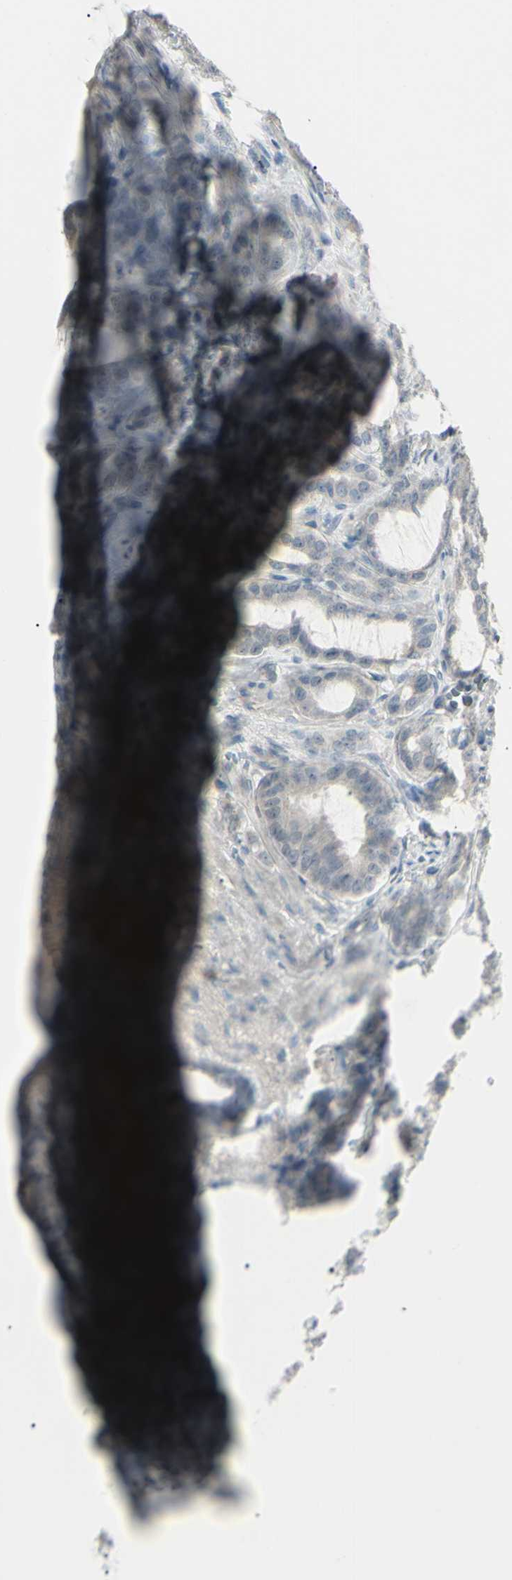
{"staining": {"intensity": "negative", "quantity": "none", "location": "none"}, "tissue": "prostate cancer", "cell_type": "Tumor cells", "image_type": "cancer", "snomed": [{"axis": "morphology", "description": "Adenocarcinoma, High grade"}, {"axis": "topography", "description": "Prostate"}], "caption": "A high-resolution micrograph shows immunohistochemistry staining of prostate adenocarcinoma (high-grade), which reveals no significant staining in tumor cells.", "gene": "PIAS4", "patient": {"sex": "male", "age": 64}}